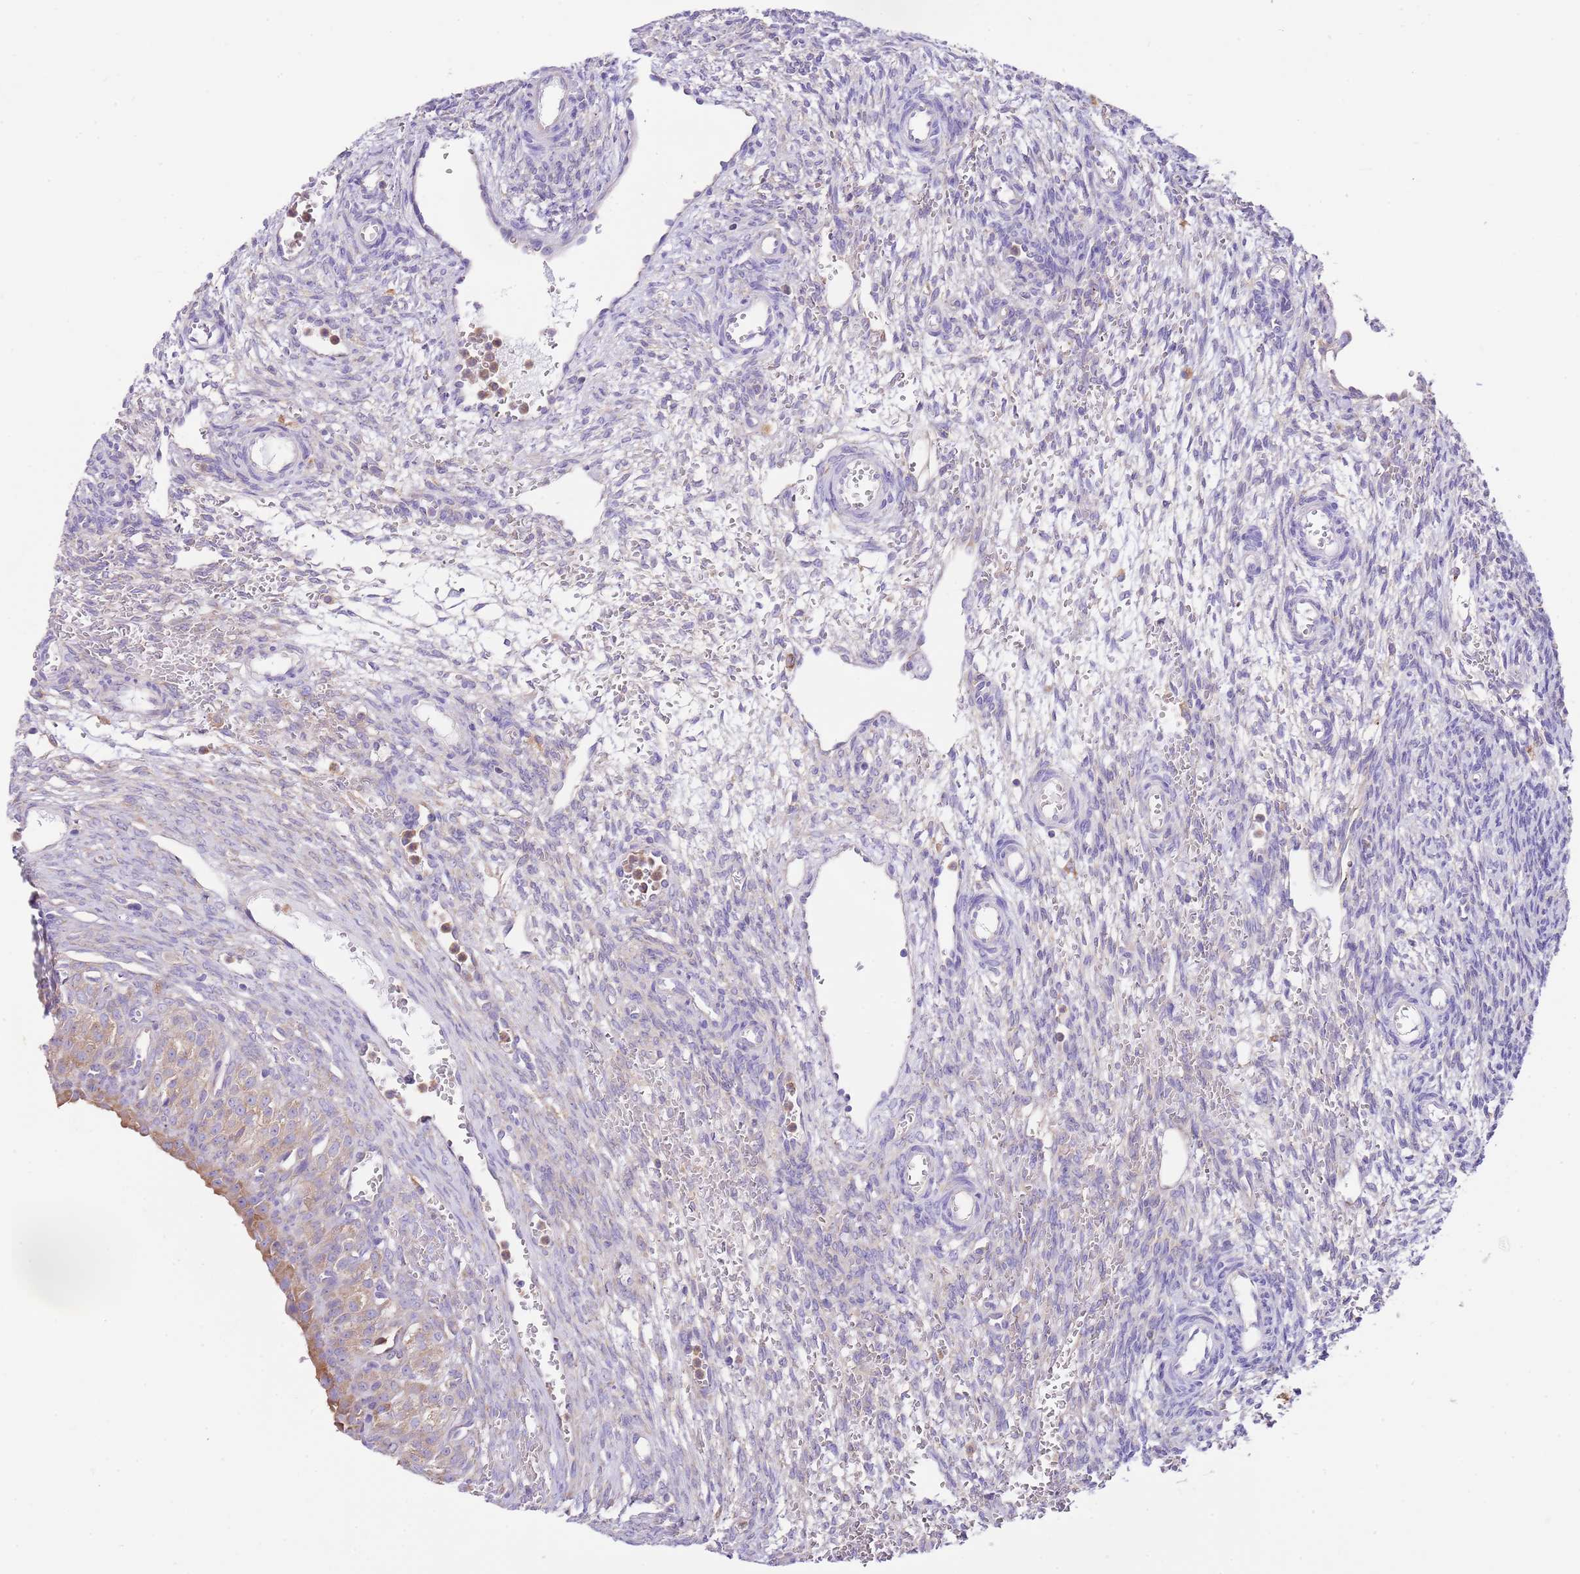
{"staining": {"intensity": "negative", "quantity": "none", "location": "none"}, "tissue": "ovary", "cell_type": "Ovarian stroma cells", "image_type": "normal", "snomed": [{"axis": "morphology", "description": "Normal tissue, NOS"}, {"axis": "topography", "description": "Ovary"}], "caption": "Image shows no protein staining in ovarian stroma cells of normal ovary. (Immunohistochemistry, brightfield microscopy, high magnification).", "gene": "RPS10", "patient": {"sex": "female", "age": 39}}